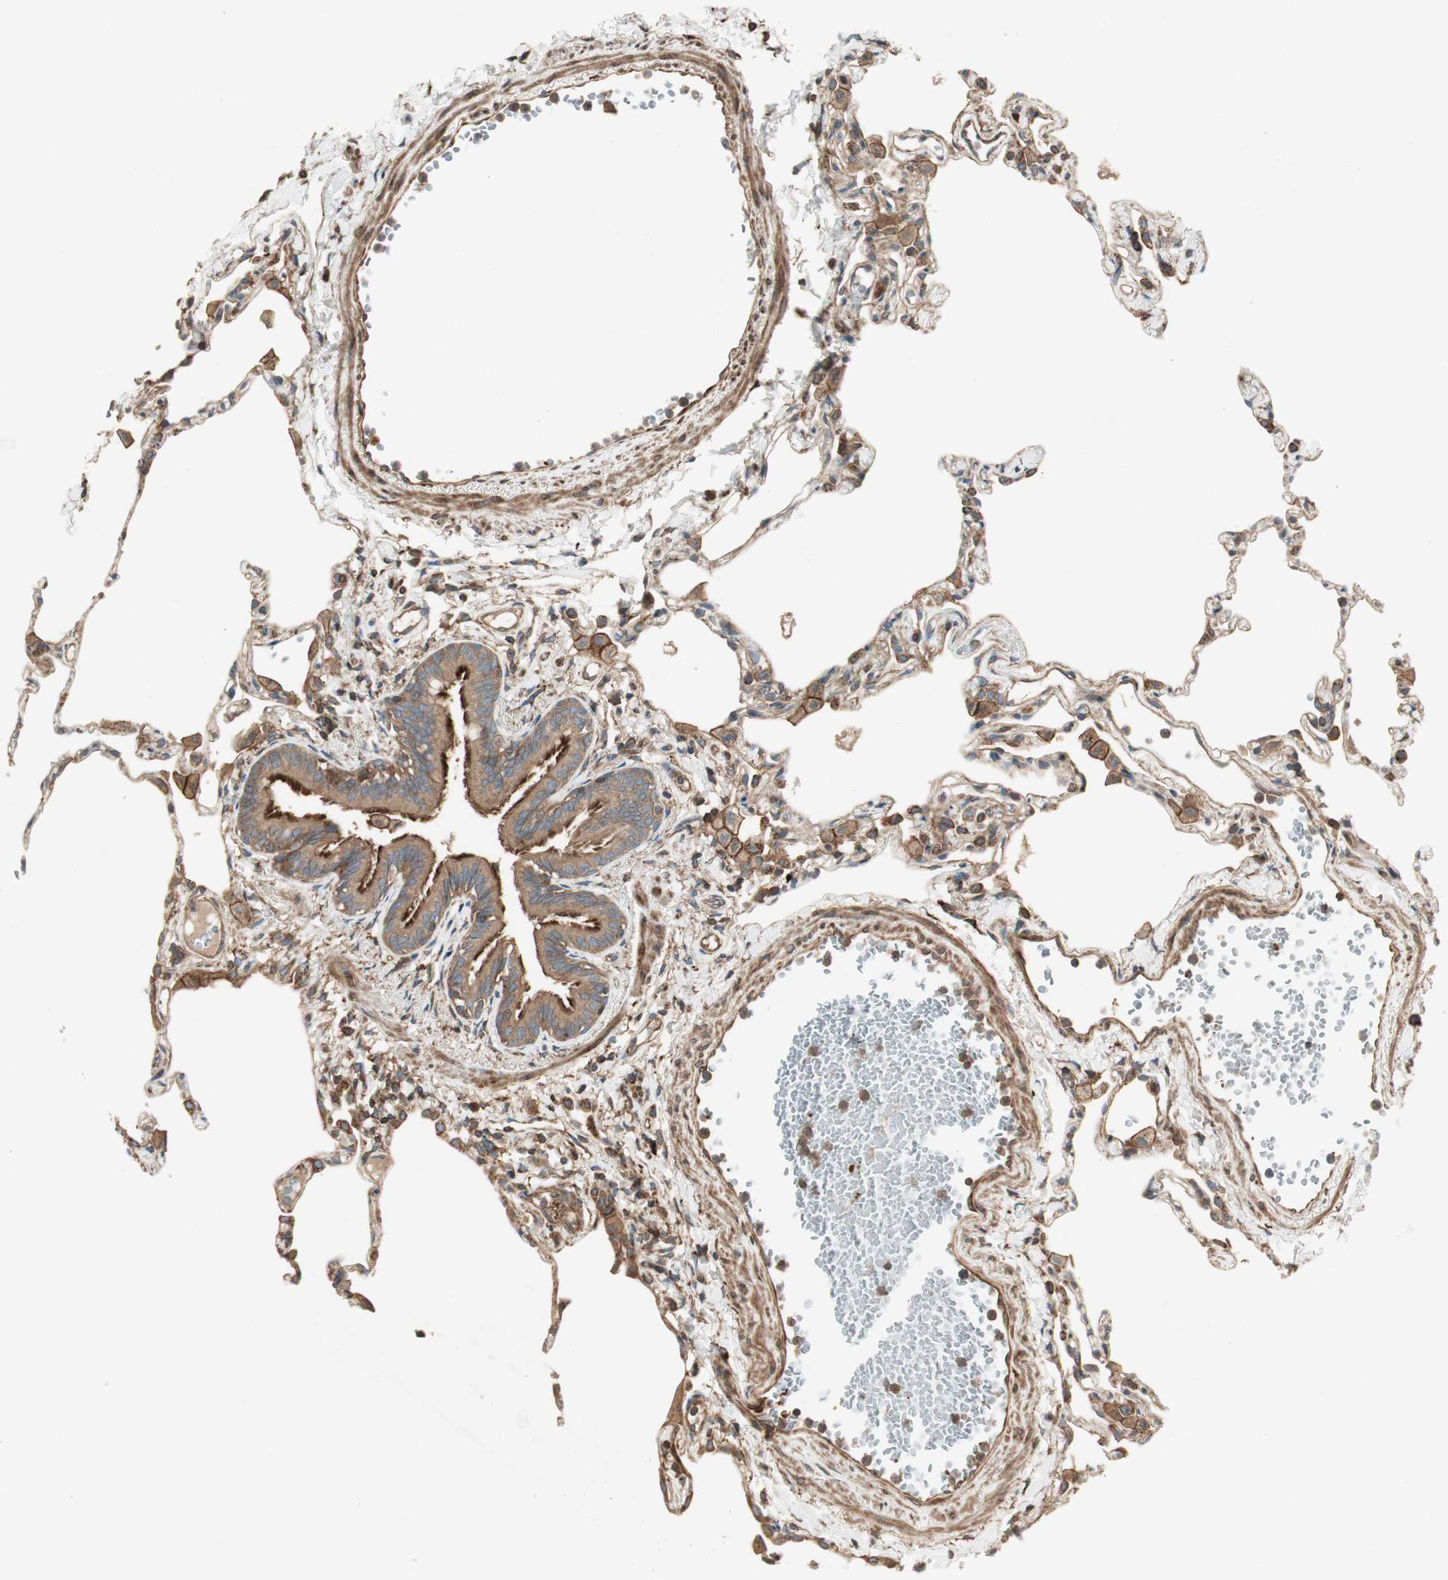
{"staining": {"intensity": "moderate", "quantity": "25%-75%", "location": "cytoplasmic/membranous"}, "tissue": "lung", "cell_type": "Alveolar cells", "image_type": "normal", "snomed": [{"axis": "morphology", "description": "Normal tissue, NOS"}, {"axis": "topography", "description": "Lung"}], "caption": "Protein staining shows moderate cytoplasmic/membranous expression in approximately 25%-75% of alveolar cells in benign lung.", "gene": "PRKG1", "patient": {"sex": "female", "age": 49}}